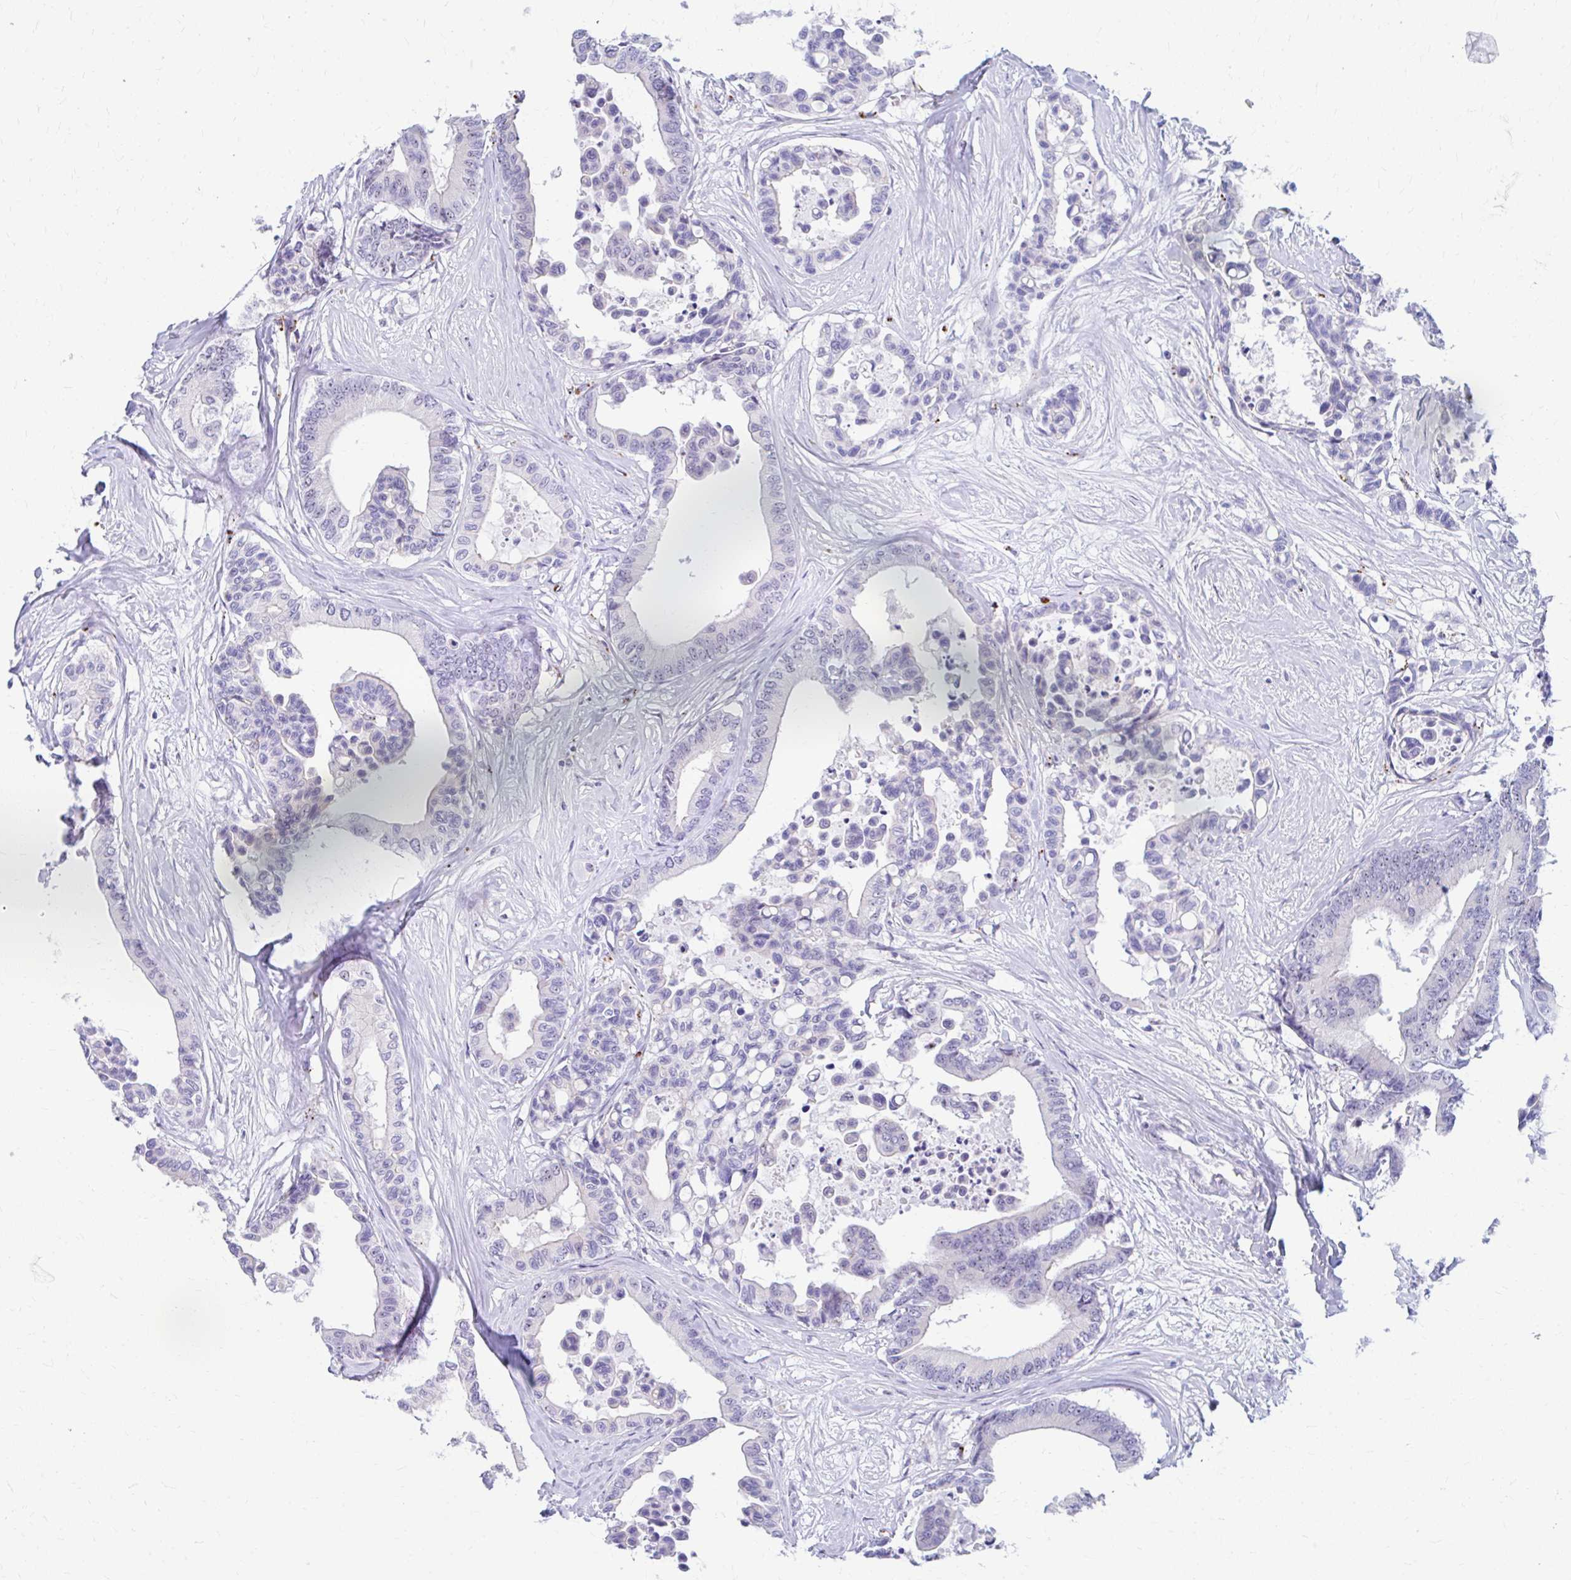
{"staining": {"intensity": "negative", "quantity": "none", "location": "none"}, "tissue": "colorectal cancer", "cell_type": "Tumor cells", "image_type": "cancer", "snomed": [{"axis": "morphology", "description": "Normal tissue, NOS"}, {"axis": "morphology", "description": "Adenocarcinoma, NOS"}, {"axis": "topography", "description": "Colon"}], "caption": "This is a micrograph of immunohistochemistry (IHC) staining of colorectal adenocarcinoma, which shows no positivity in tumor cells.", "gene": "FTSJ3", "patient": {"sex": "male", "age": 82}}